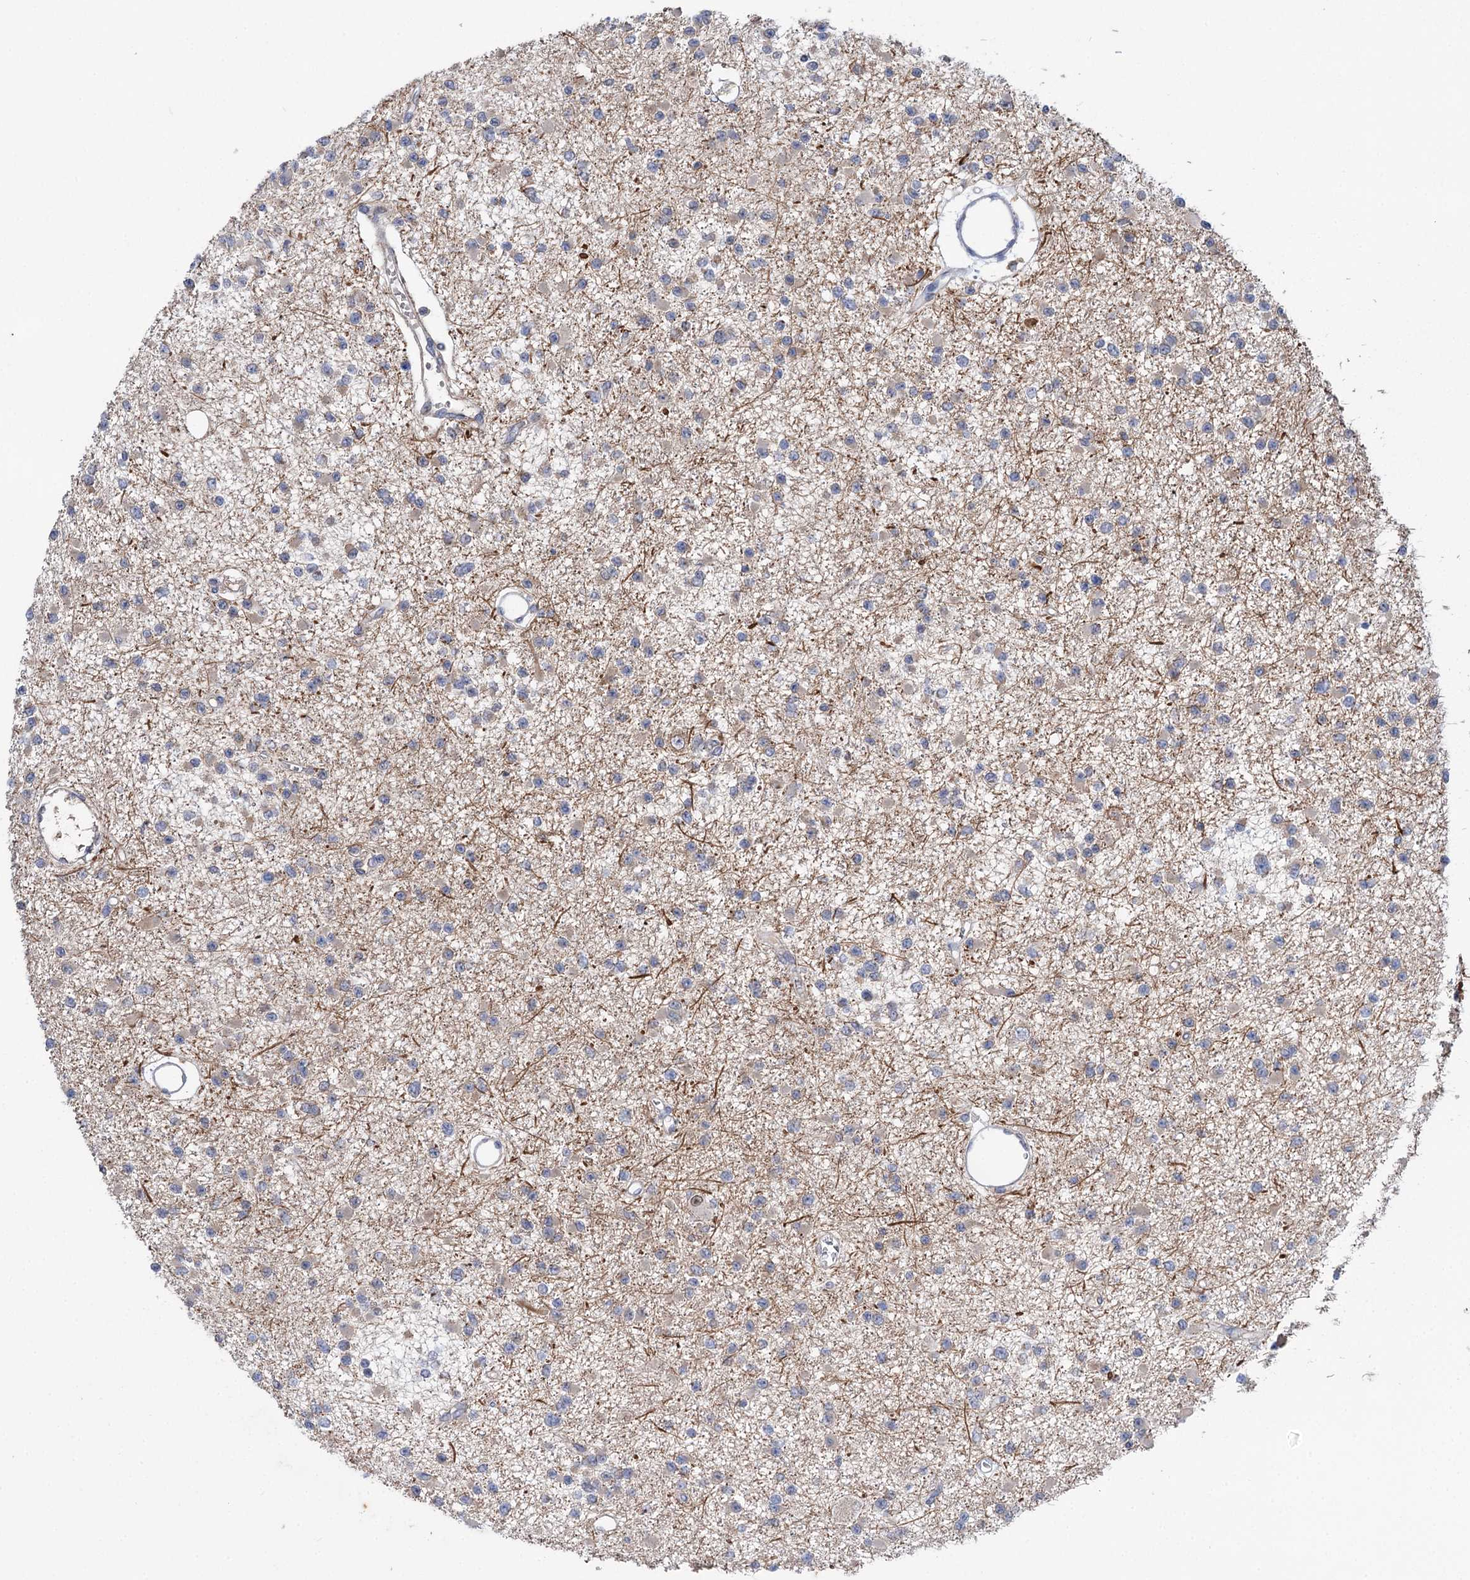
{"staining": {"intensity": "weak", "quantity": "<25%", "location": "cytoplasmic/membranous"}, "tissue": "glioma", "cell_type": "Tumor cells", "image_type": "cancer", "snomed": [{"axis": "morphology", "description": "Glioma, malignant, Low grade"}, {"axis": "topography", "description": "Brain"}], "caption": "Human malignant low-grade glioma stained for a protein using immunohistochemistry (IHC) exhibits no staining in tumor cells.", "gene": "CLPB", "patient": {"sex": "female", "age": 22}}